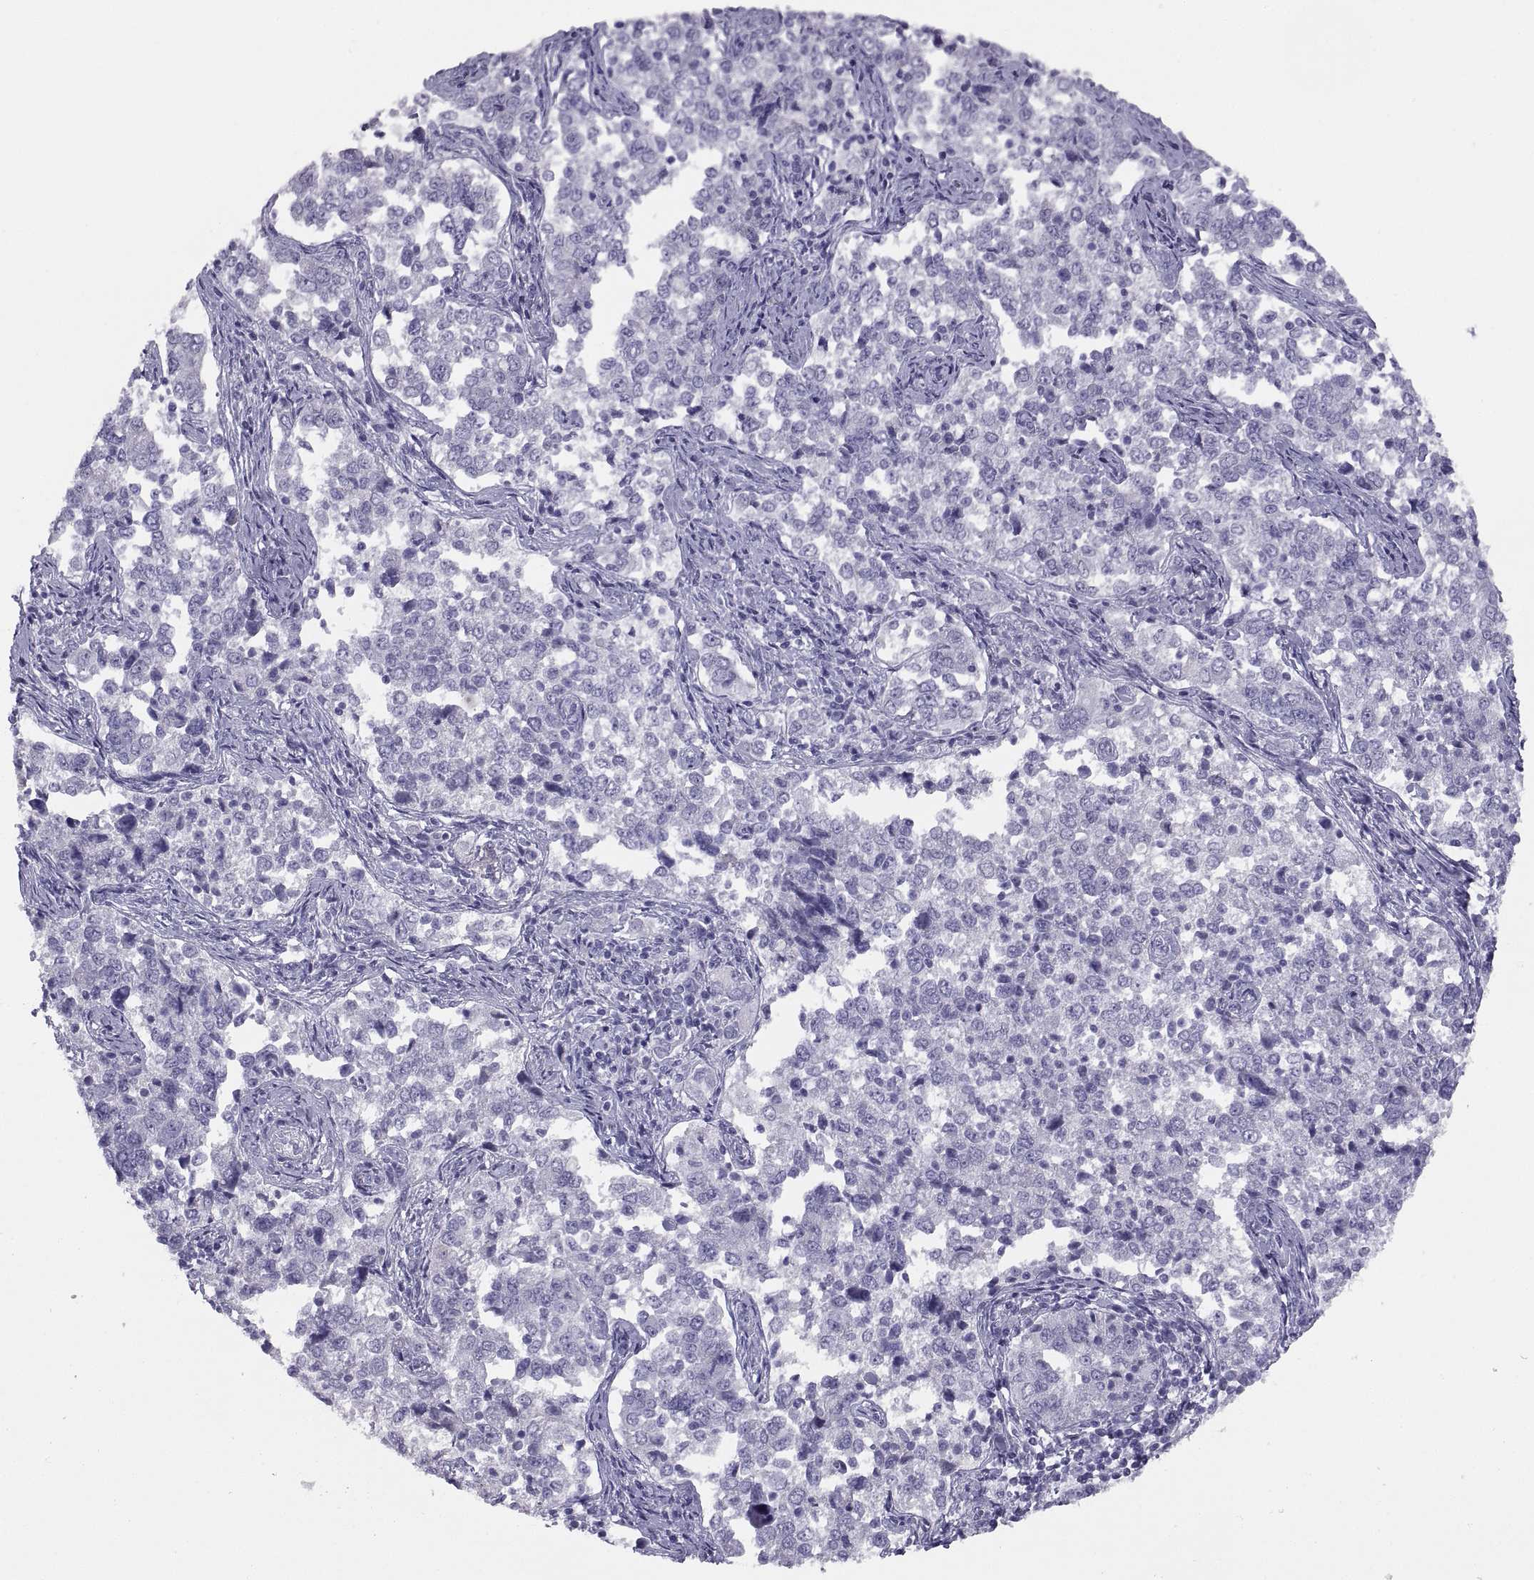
{"staining": {"intensity": "negative", "quantity": "none", "location": "none"}, "tissue": "endometrial cancer", "cell_type": "Tumor cells", "image_type": "cancer", "snomed": [{"axis": "morphology", "description": "Adenocarcinoma, NOS"}, {"axis": "topography", "description": "Endometrium"}], "caption": "Image shows no significant protein expression in tumor cells of adenocarcinoma (endometrial). Nuclei are stained in blue.", "gene": "RGS20", "patient": {"sex": "female", "age": 43}}